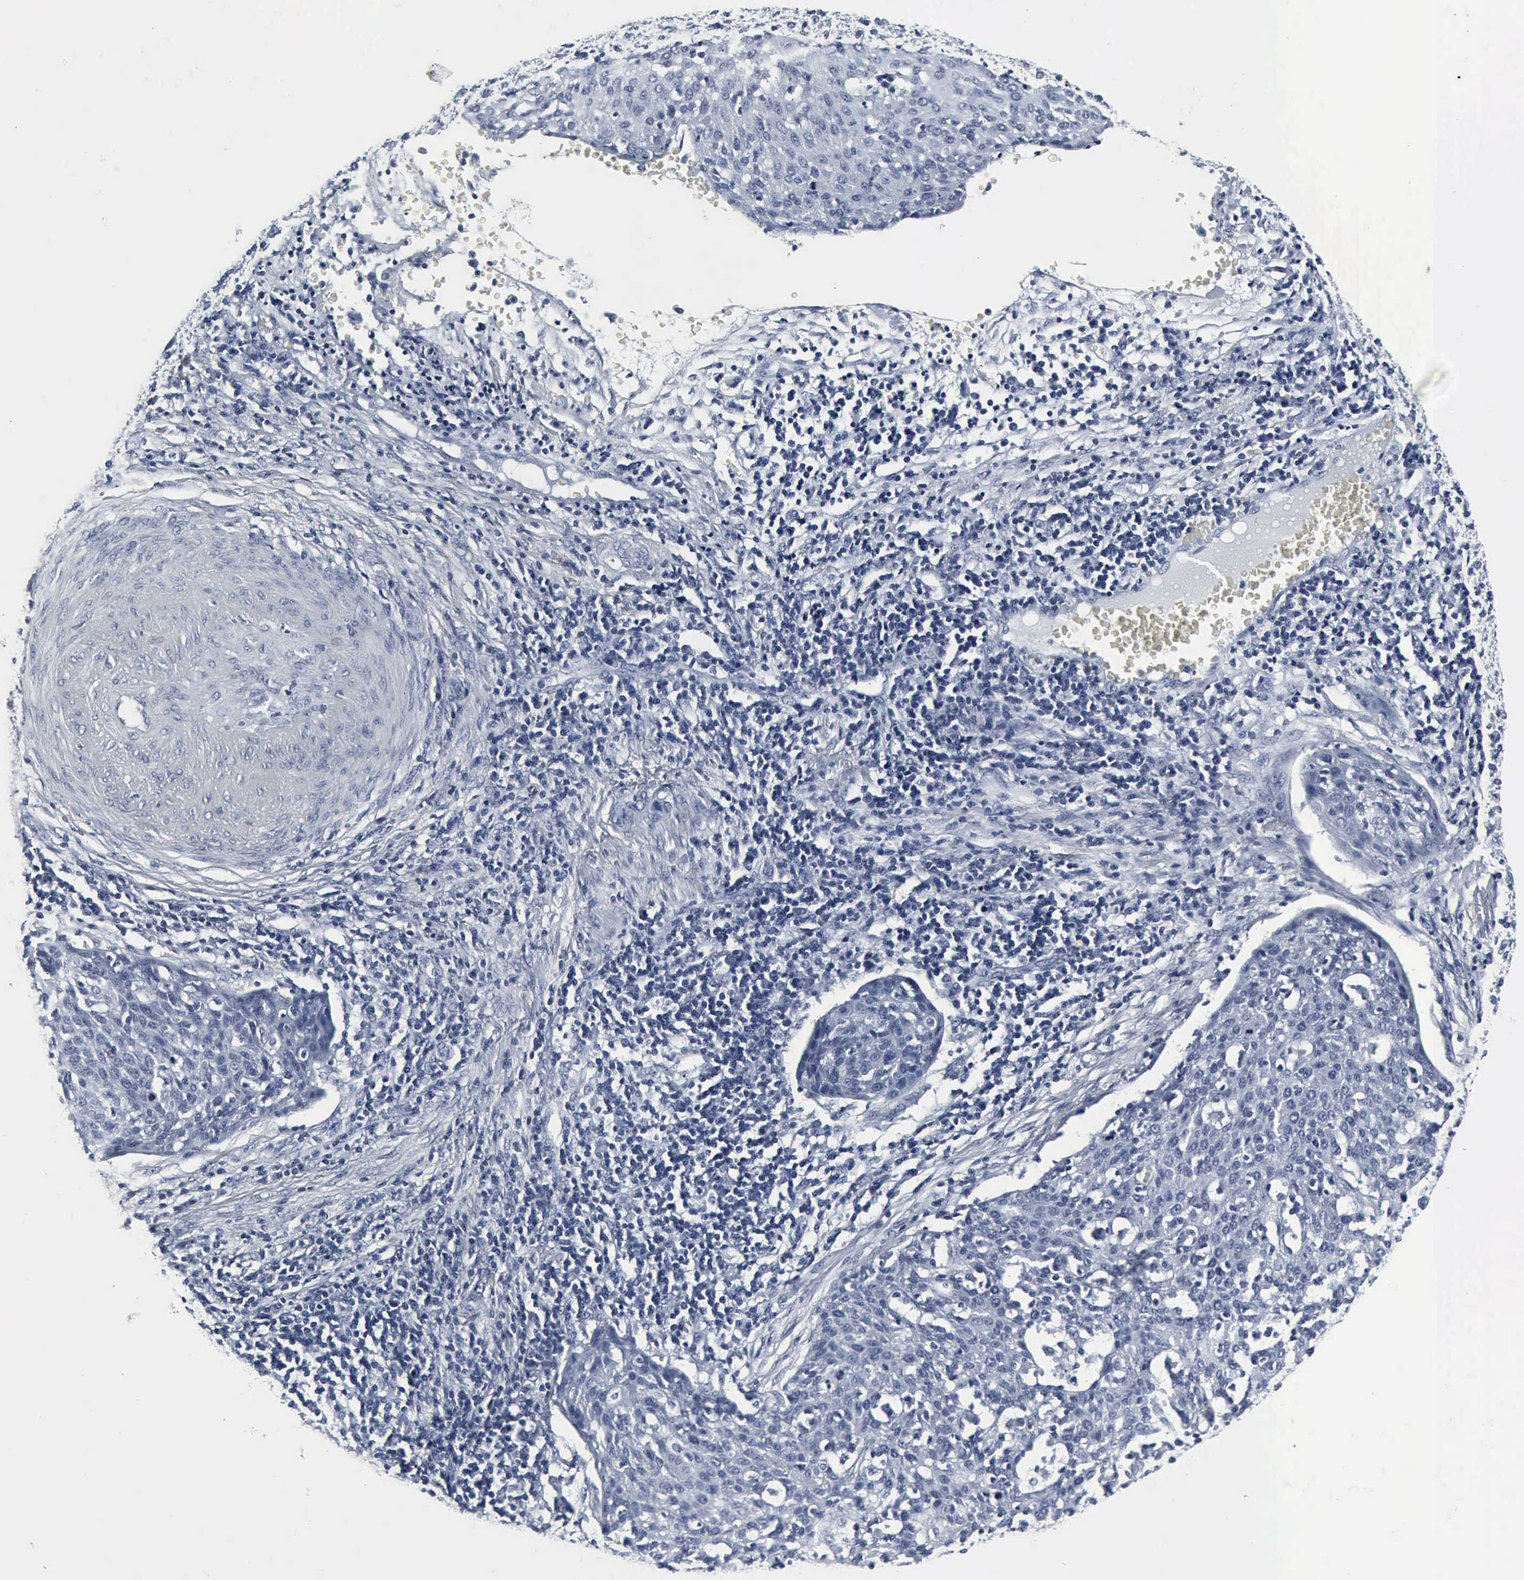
{"staining": {"intensity": "negative", "quantity": "none", "location": "none"}, "tissue": "cervical cancer", "cell_type": "Tumor cells", "image_type": "cancer", "snomed": [{"axis": "morphology", "description": "Squamous cell carcinoma, NOS"}, {"axis": "topography", "description": "Cervix"}], "caption": "DAB (3,3'-diaminobenzidine) immunohistochemical staining of cervical cancer (squamous cell carcinoma) demonstrates no significant expression in tumor cells.", "gene": "SNAP25", "patient": {"sex": "female", "age": 38}}